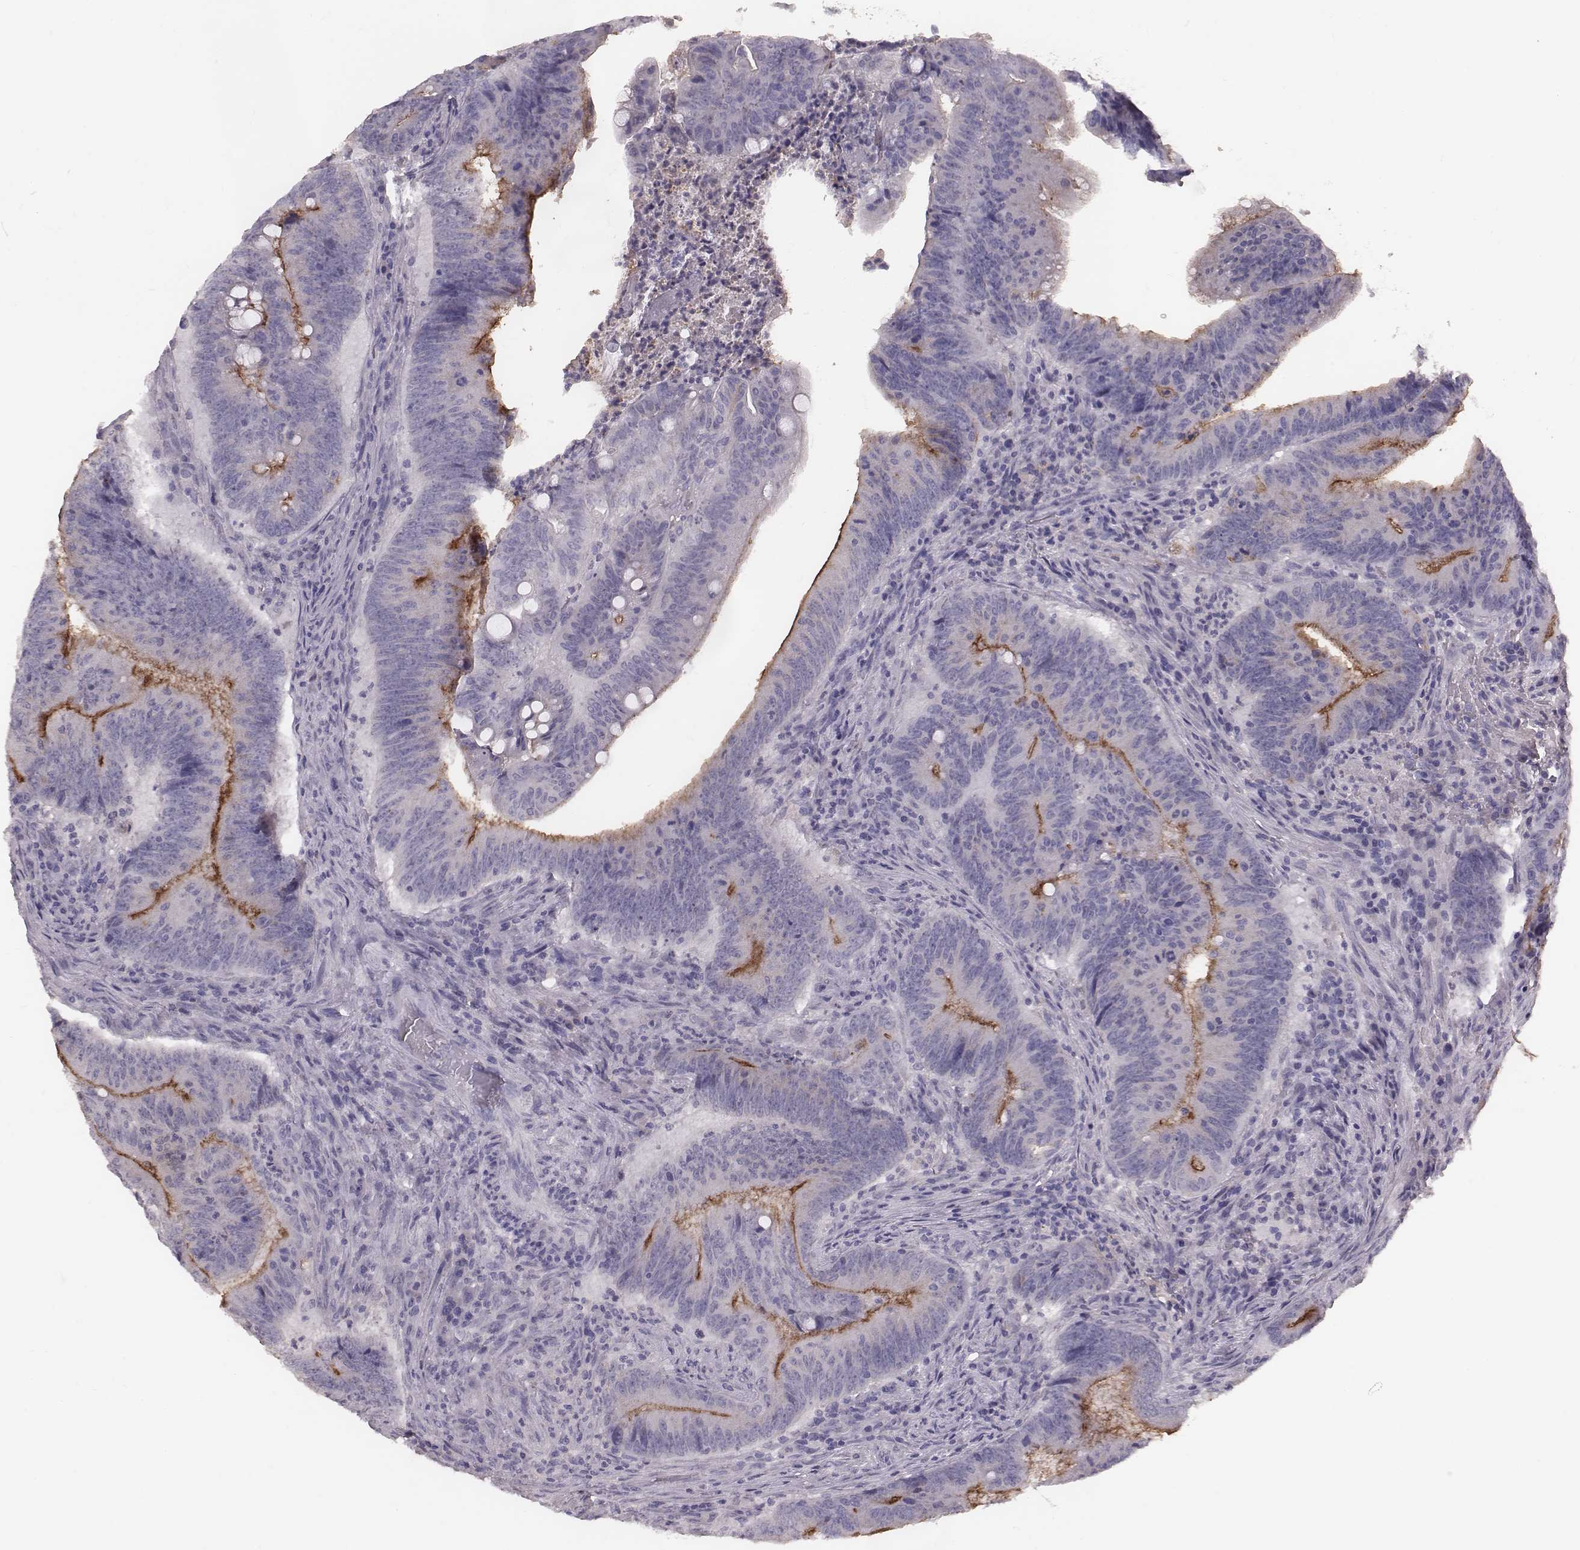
{"staining": {"intensity": "negative", "quantity": "none", "location": "none"}, "tissue": "colorectal cancer", "cell_type": "Tumor cells", "image_type": "cancer", "snomed": [{"axis": "morphology", "description": "Adenocarcinoma, NOS"}, {"axis": "topography", "description": "Colon"}], "caption": "Colorectal cancer was stained to show a protein in brown. There is no significant expression in tumor cells.", "gene": "CFTR", "patient": {"sex": "female", "age": 87}}